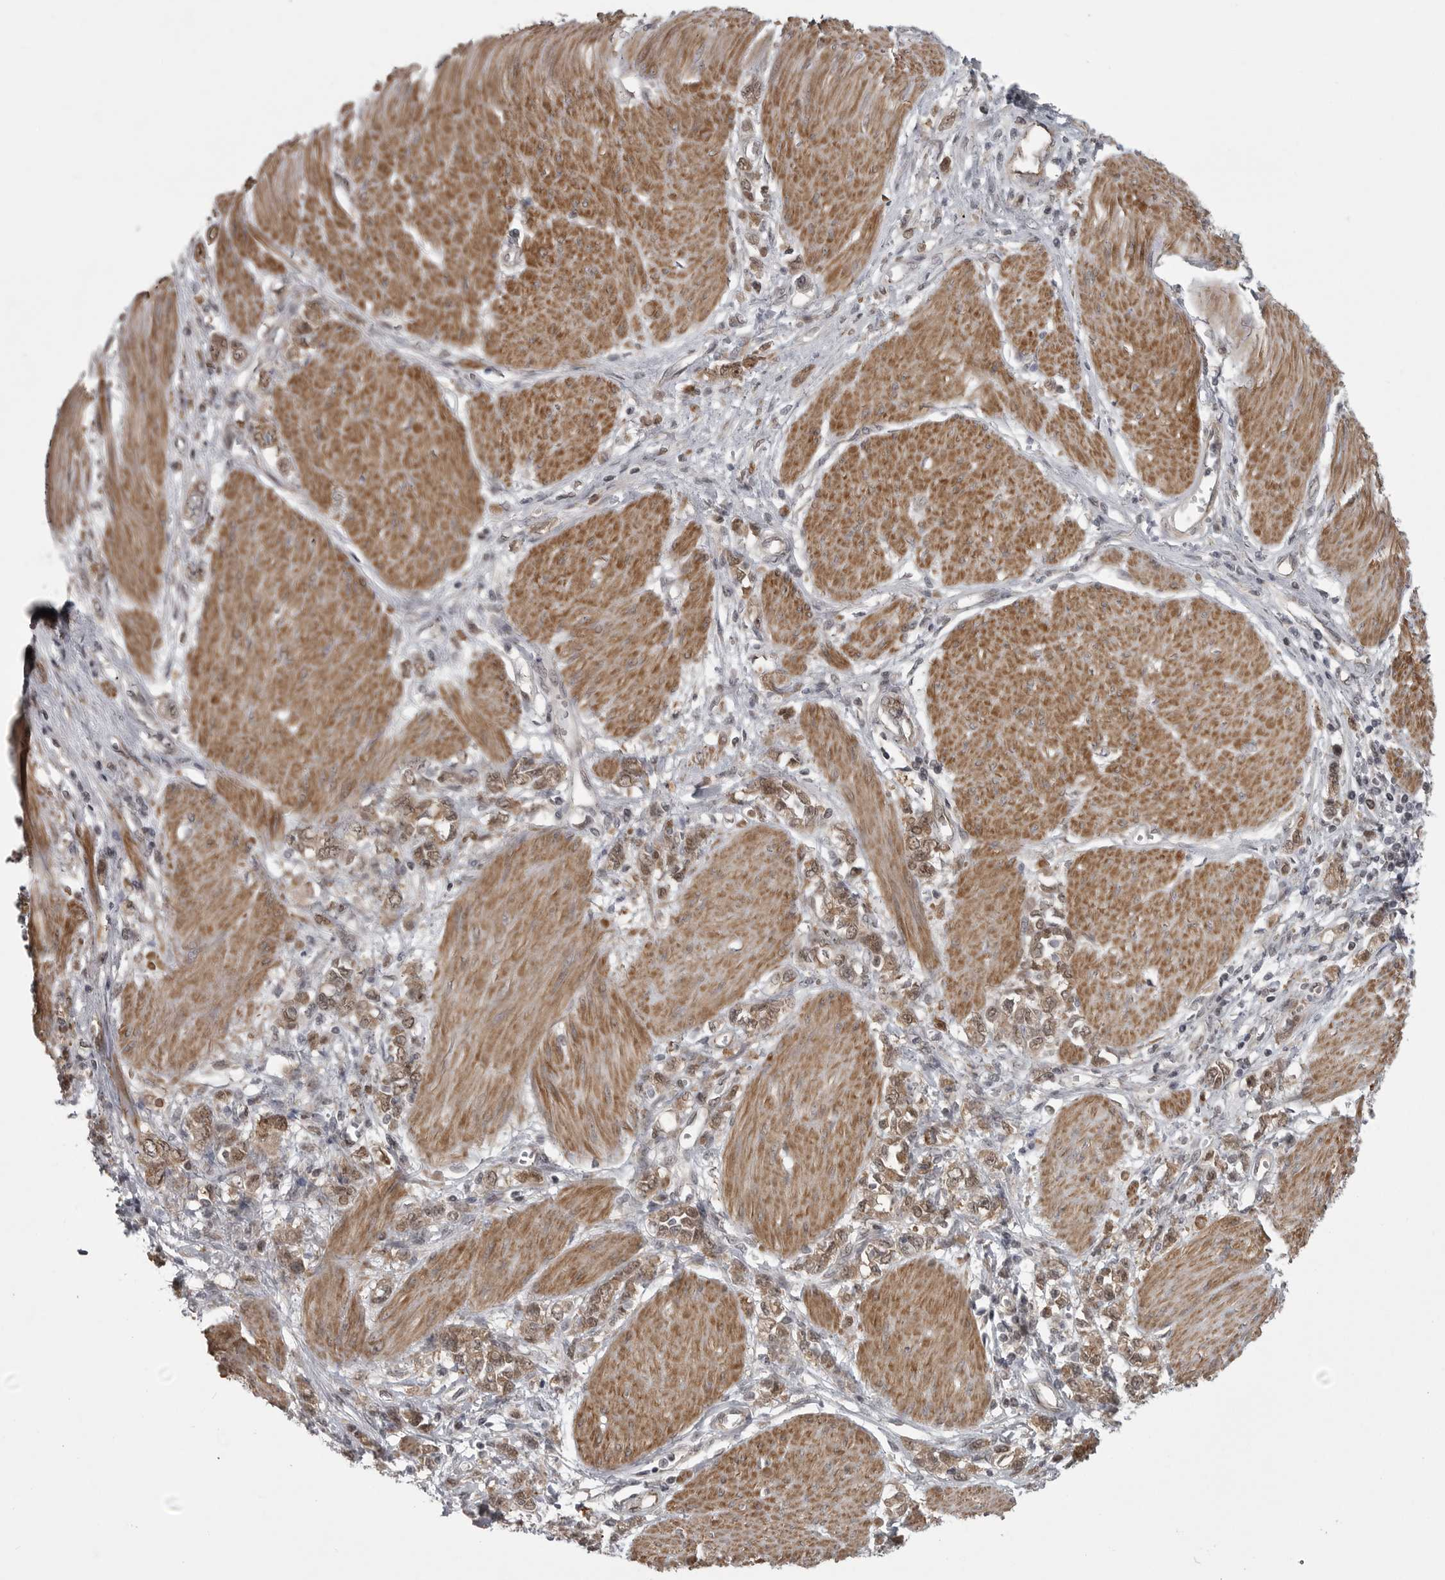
{"staining": {"intensity": "moderate", "quantity": ">75%", "location": "cytoplasmic/membranous"}, "tissue": "stomach cancer", "cell_type": "Tumor cells", "image_type": "cancer", "snomed": [{"axis": "morphology", "description": "Adenocarcinoma, NOS"}, {"axis": "topography", "description": "Stomach"}], "caption": "DAB (3,3'-diaminobenzidine) immunohistochemical staining of stomach cancer demonstrates moderate cytoplasmic/membranous protein staining in about >75% of tumor cells.", "gene": "PPP1R9A", "patient": {"sex": "female", "age": 76}}